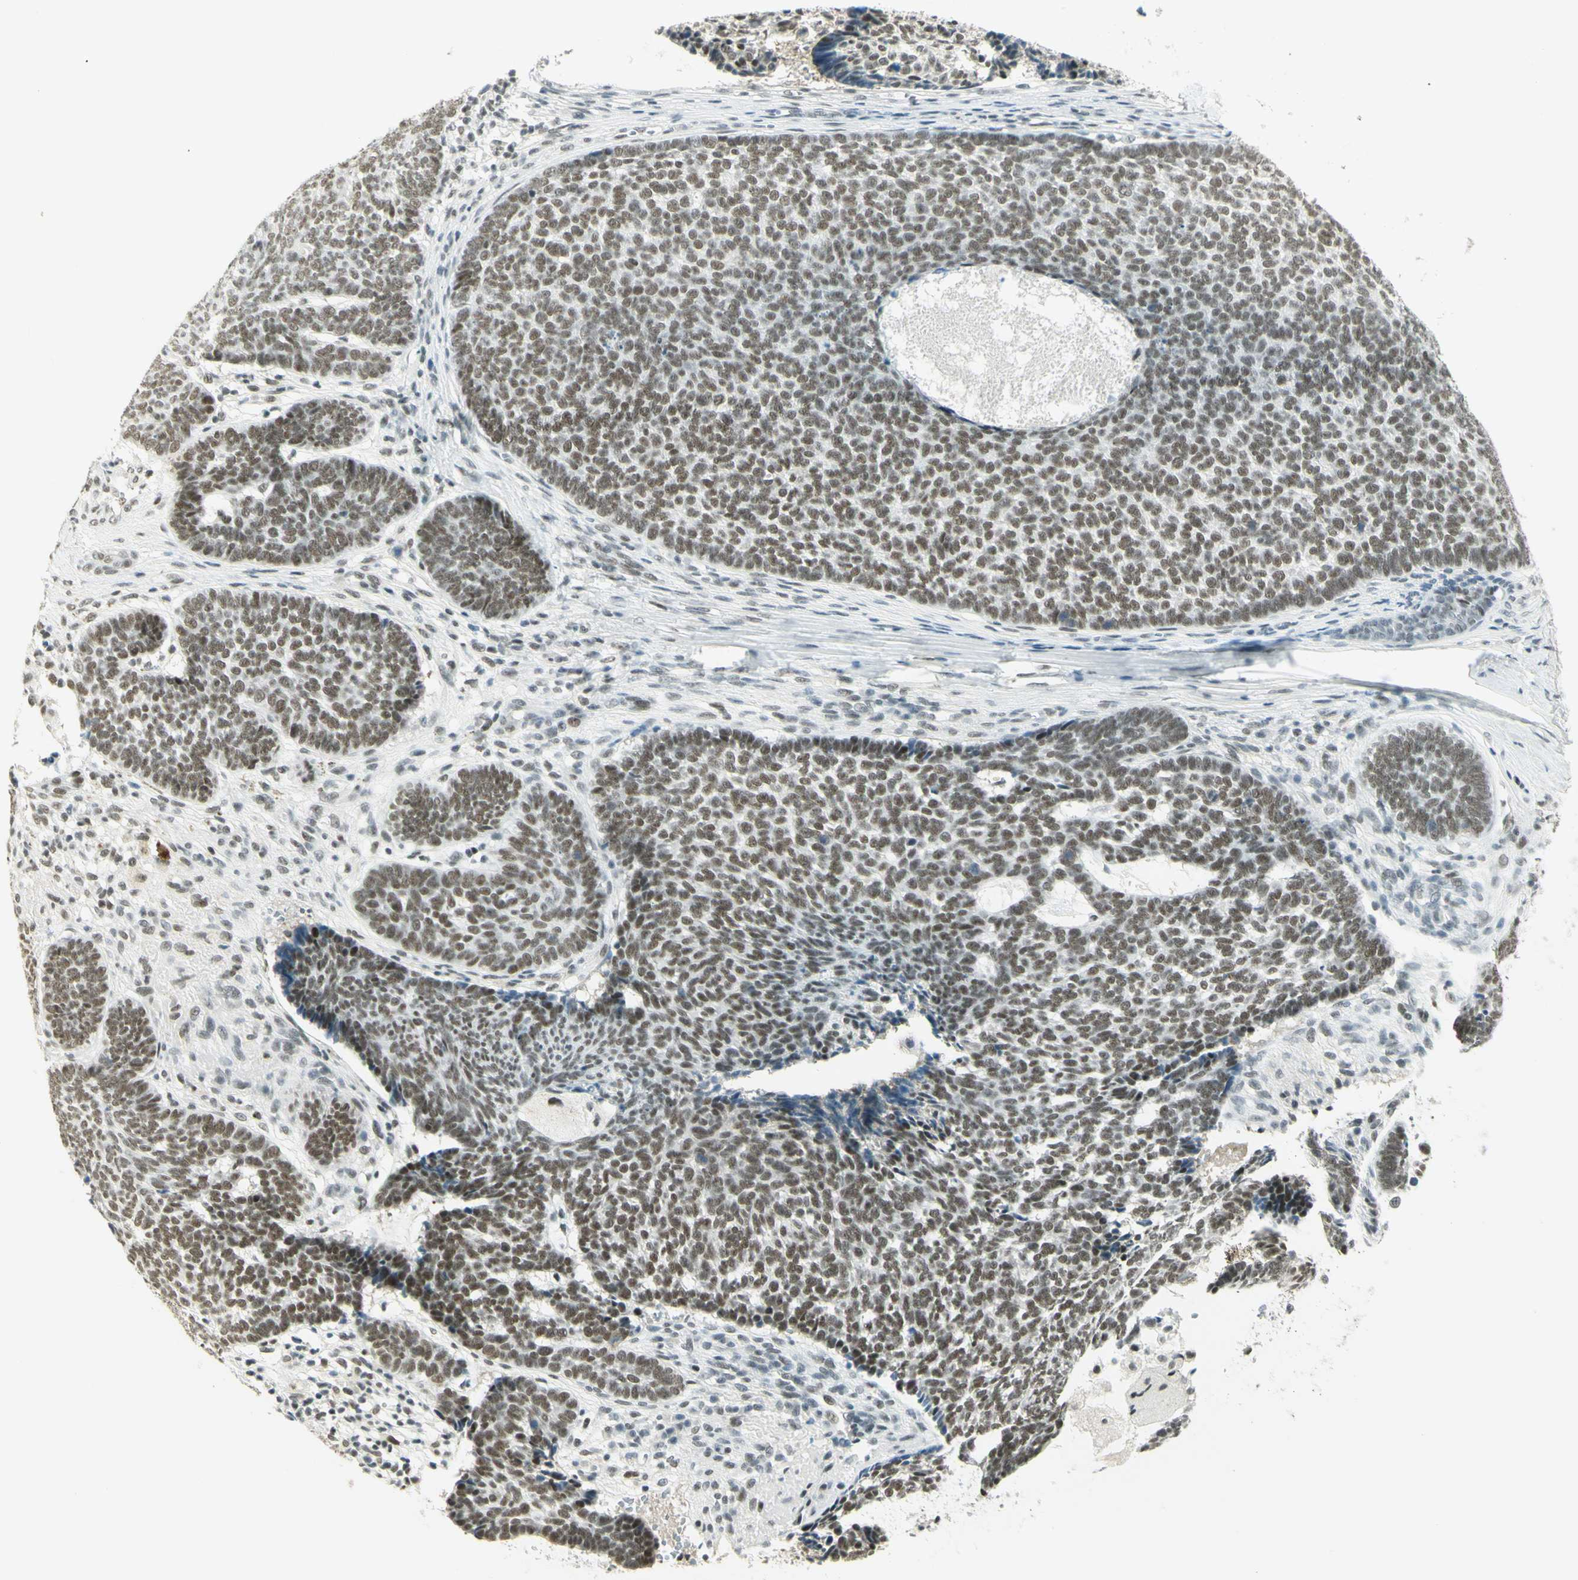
{"staining": {"intensity": "moderate", "quantity": ">75%", "location": "nuclear"}, "tissue": "skin cancer", "cell_type": "Tumor cells", "image_type": "cancer", "snomed": [{"axis": "morphology", "description": "Basal cell carcinoma"}, {"axis": "topography", "description": "Skin"}], "caption": "Tumor cells reveal moderate nuclear positivity in about >75% of cells in skin cancer (basal cell carcinoma).", "gene": "PMS2", "patient": {"sex": "male", "age": 84}}